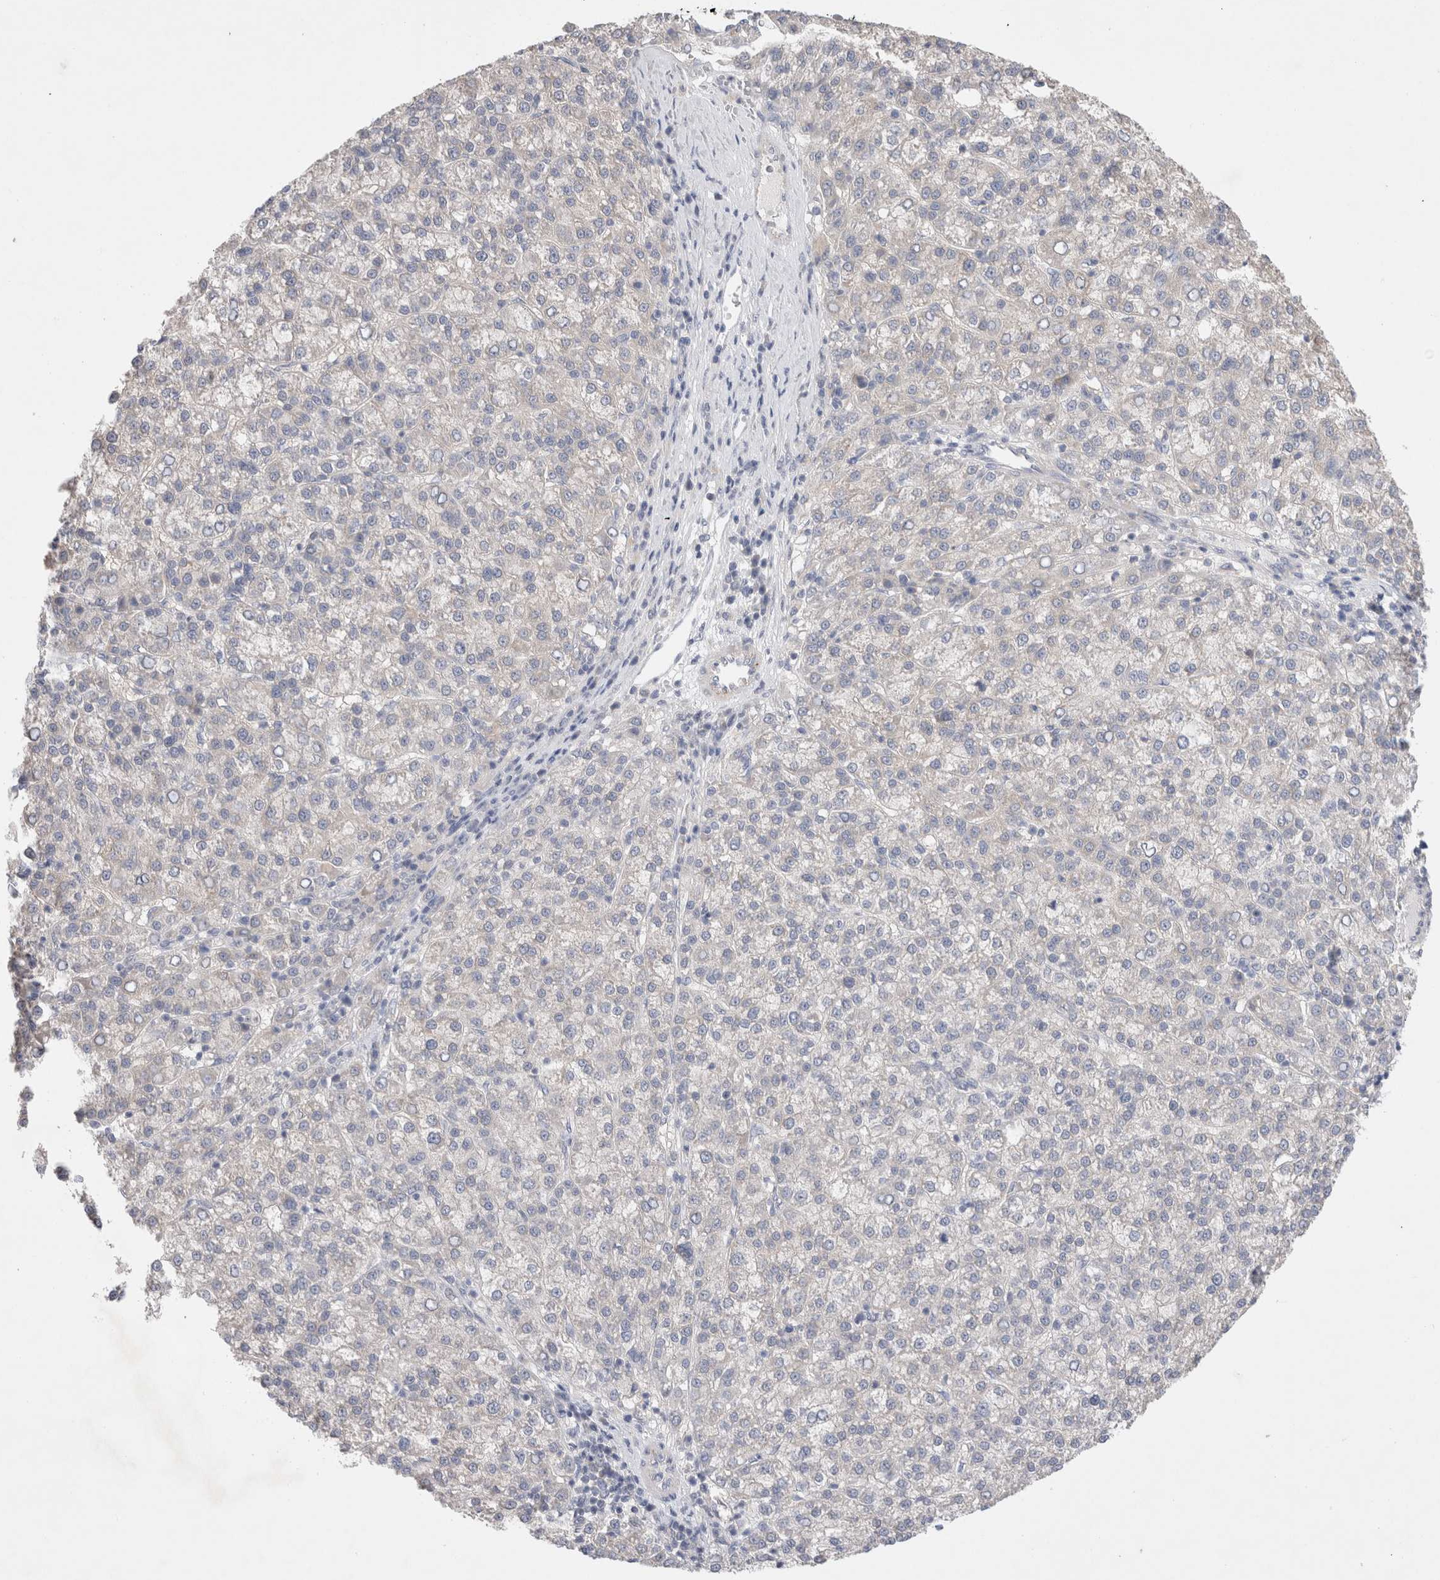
{"staining": {"intensity": "negative", "quantity": "none", "location": "none"}, "tissue": "liver cancer", "cell_type": "Tumor cells", "image_type": "cancer", "snomed": [{"axis": "morphology", "description": "Carcinoma, Hepatocellular, NOS"}, {"axis": "topography", "description": "Liver"}], "caption": "An image of human liver hepatocellular carcinoma is negative for staining in tumor cells. (DAB immunohistochemistry with hematoxylin counter stain).", "gene": "IFT74", "patient": {"sex": "female", "age": 58}}